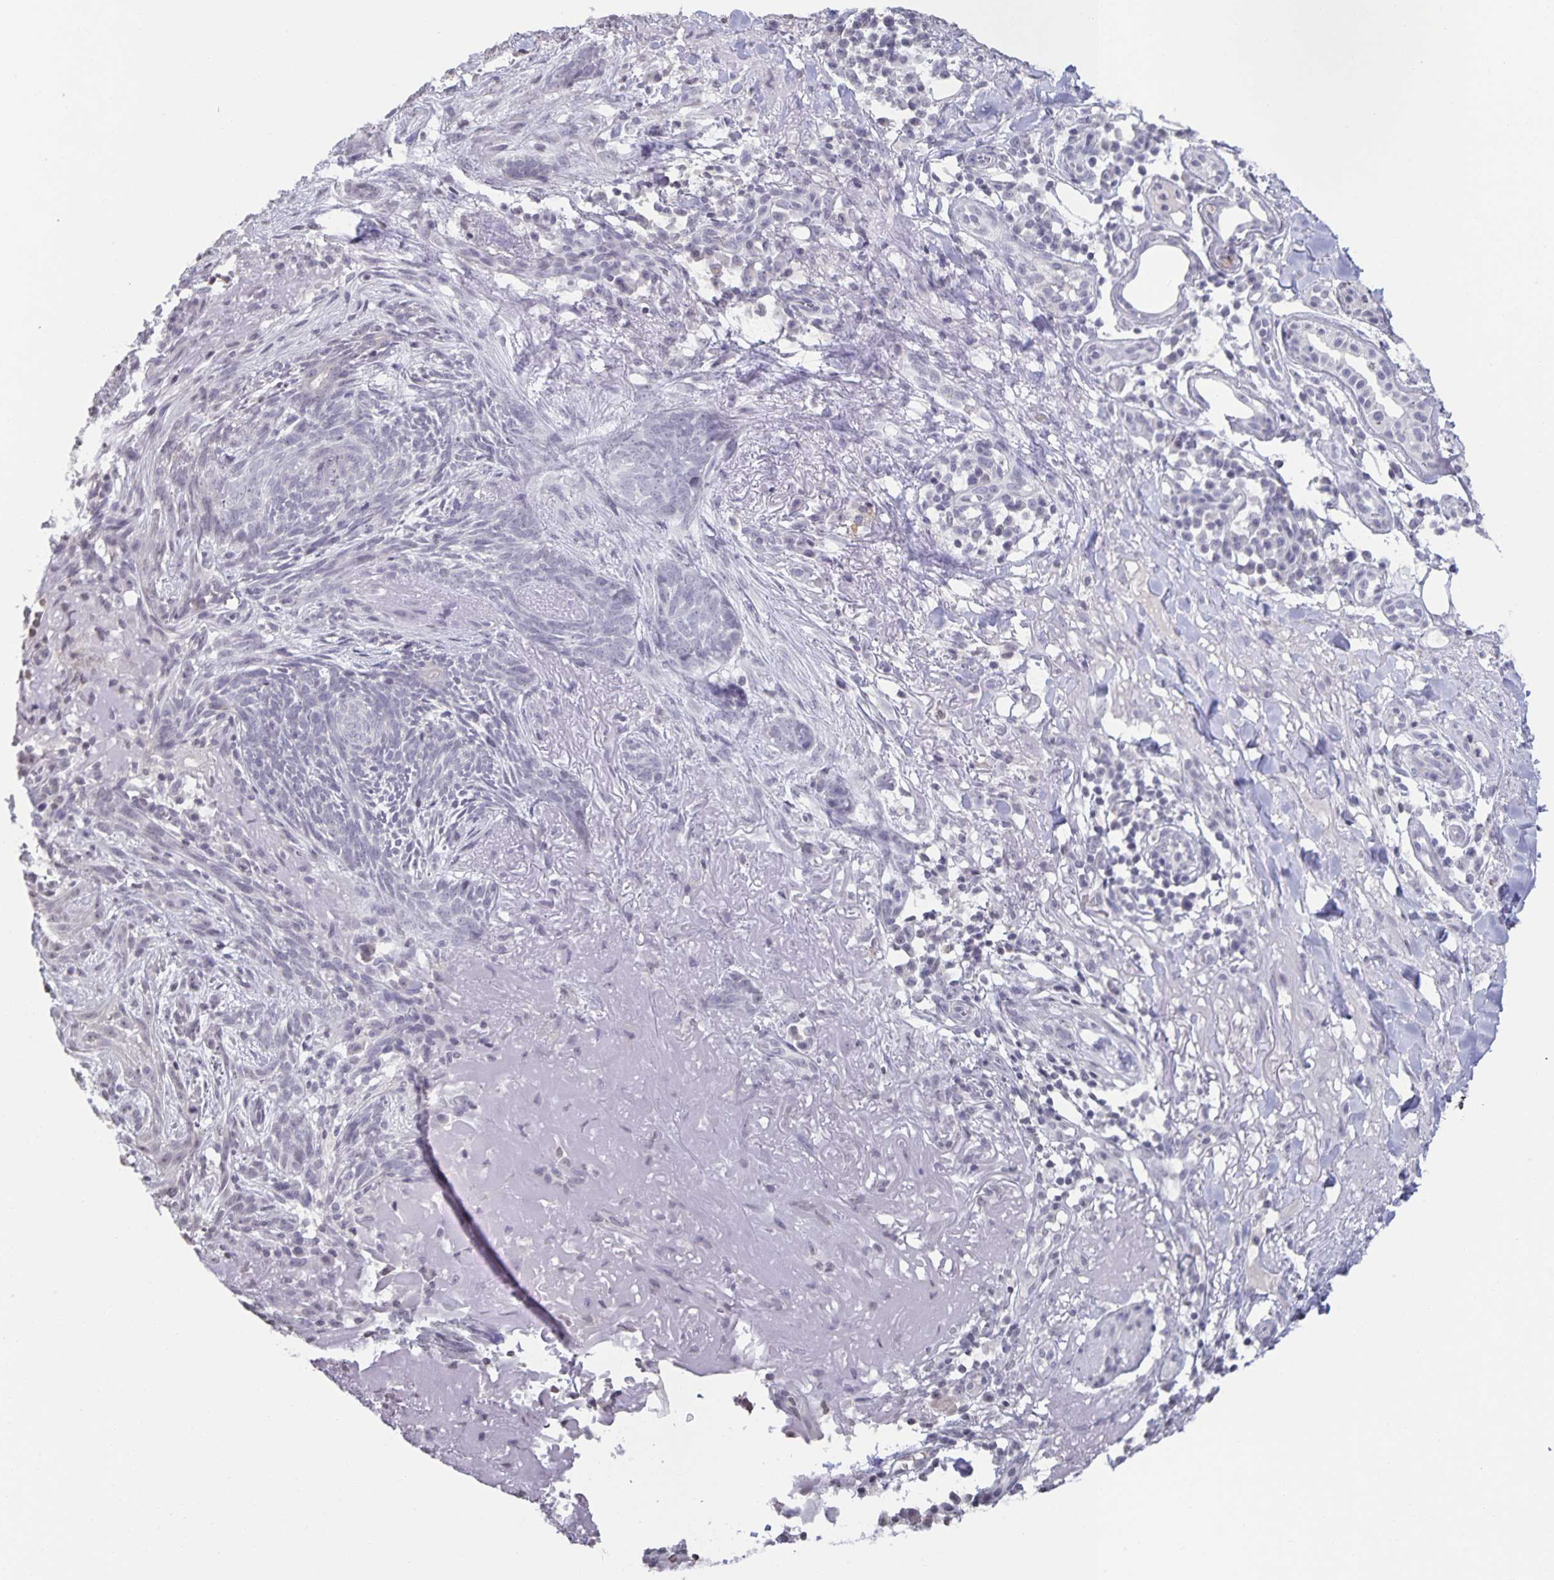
{"staining": {"intensity": "negative", "quantity": "none", "location": "none"}, "tissue": "skin cancer", "cell_type": "Tumor cells", "image_type": "cancer", "snomed": [{"axis": "morphology", "description": "Basal cell carcinoma"}, {"axis": "topography", "description": "Skin"}], "caption": "Tumor cells are negative for brown protein staining in skin cancer (basal cell carcinoma).", "gene": "AQP4", "patient": {"sex": "female", "age": 93}}